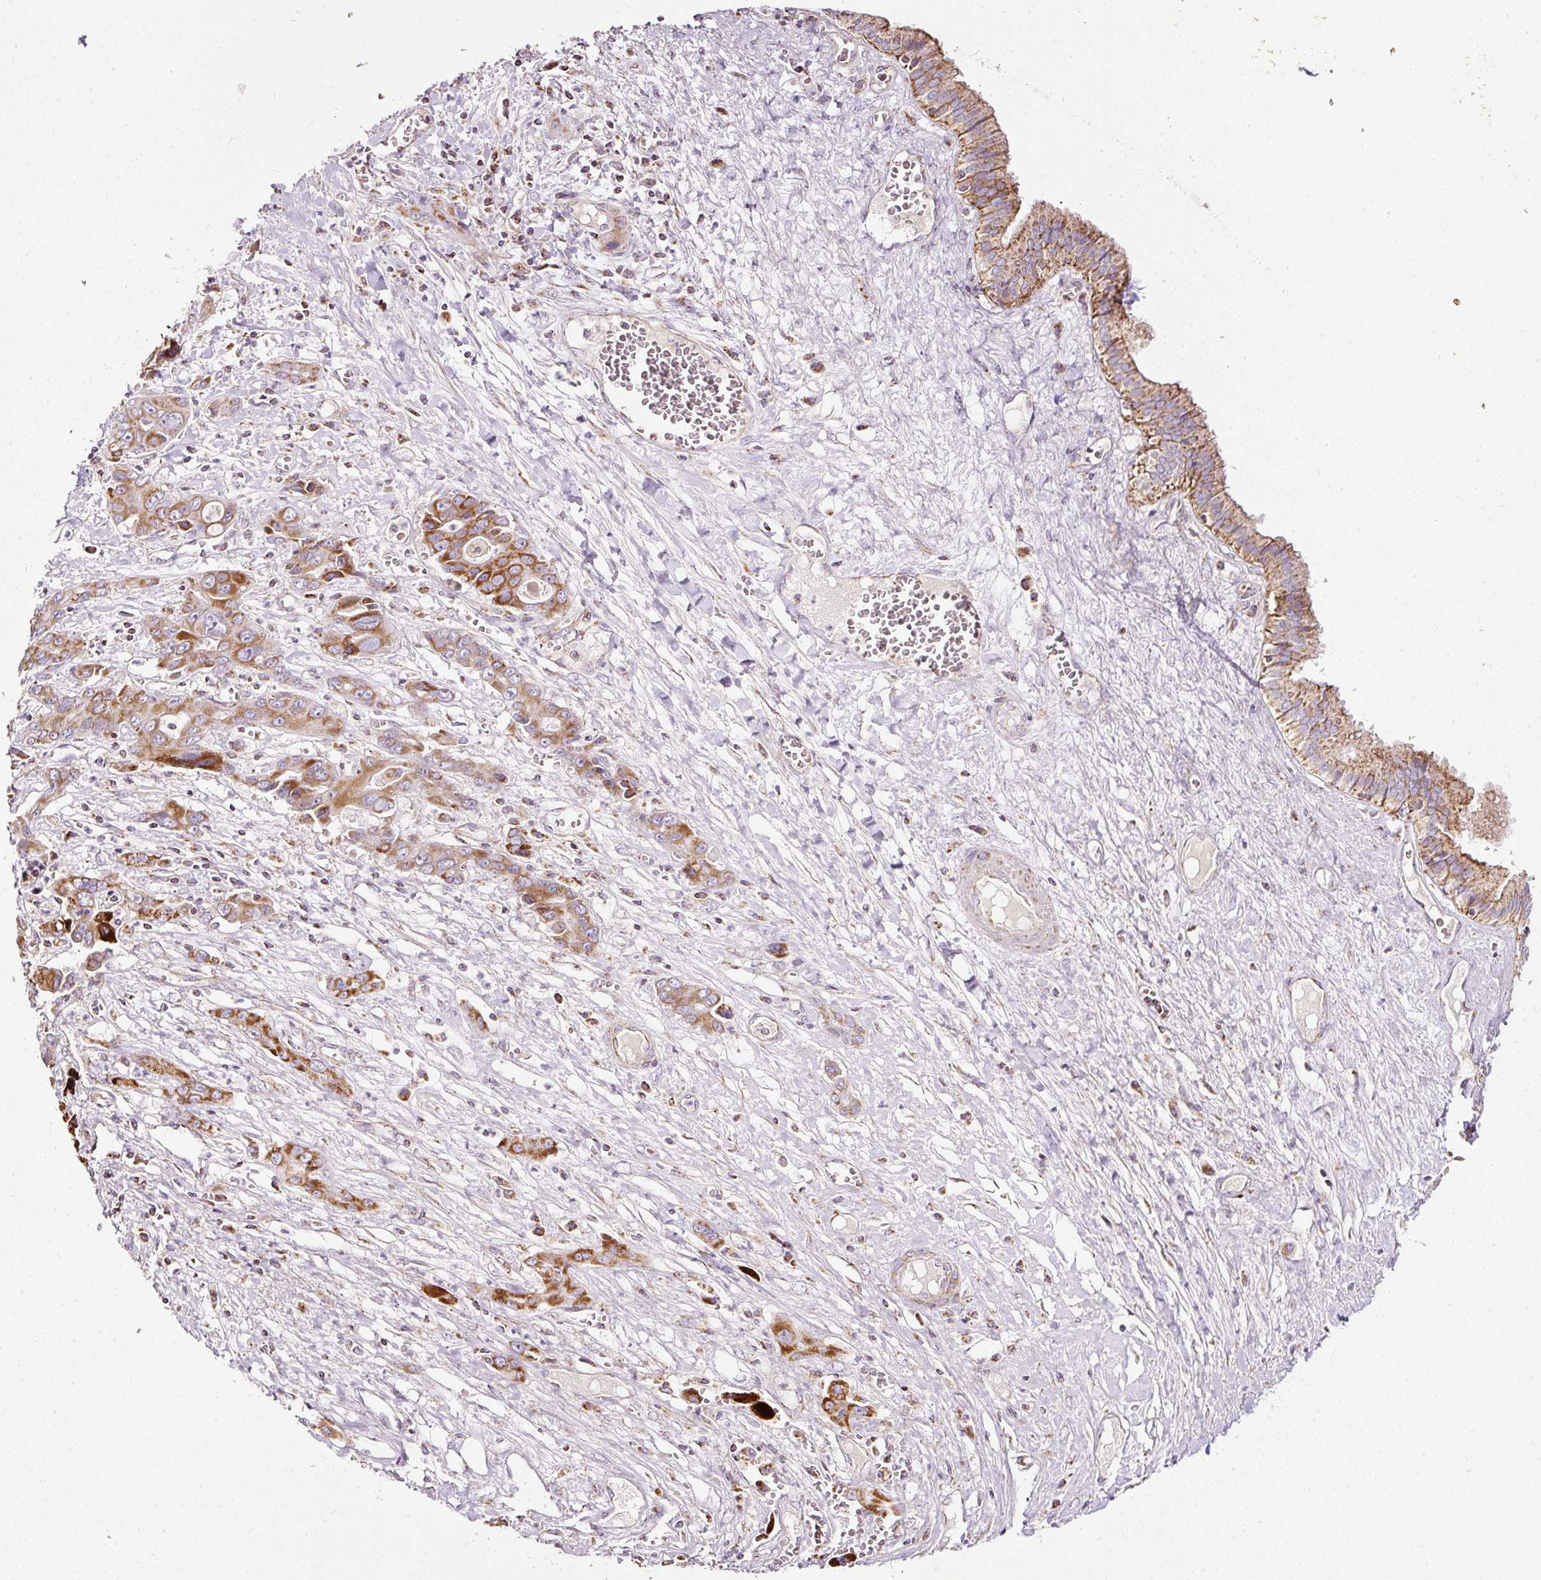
{"staining": {"intensity": "moderate", "quantity": ">75%", "location": "cytoplasmic/membranous"}, "tissue": "liver cancer", "cell_type": "Tumor cells", "image_type": "cancer", "snomed": [{"axis": "morphology", "description": "Cholangiocarcinoma"}, {"axis": "topography", "description": "Liver"}], "caption": "Immunohistochemistry (IHC) image of cholangiocarcinoma (liver) stained for a protein (brown), which exhibits medium levels of moderate cytoplasmic/membranous positivity in about >75% of tumor cells.", "gene": "SDHA", "patient": {"sex": "male", "age": 67}}